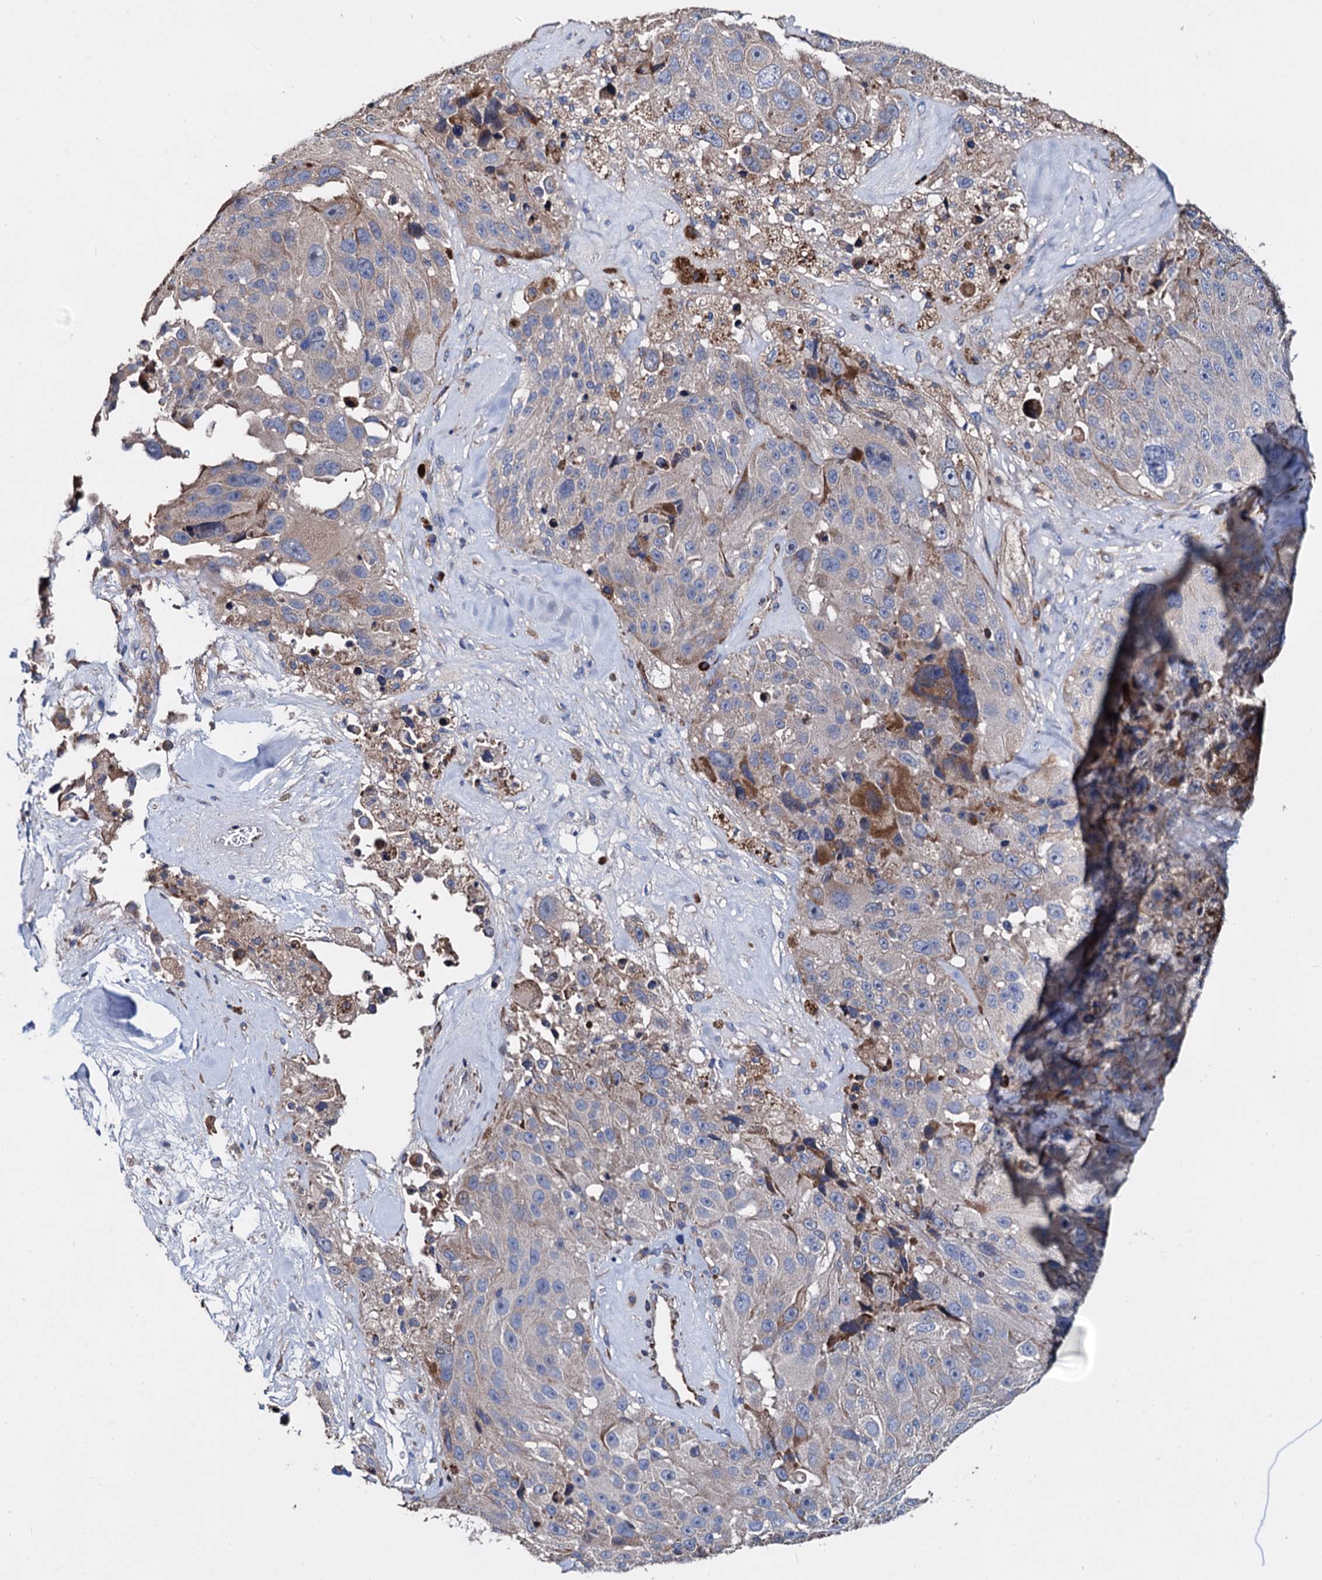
{"staining": {"intensity": "weak", "quantity": "<25%", "location": "cytoplasmic/membranous"}, "tissue": "melanoma", "cell_type": "Tumor cells", "image_type": "cancer", "snomed": [{"axis": "morphology", "description": "Malignant melanoma, Metastatic site"}, {"axis": "topography", "description": "Lymph node"}], "caption": "Immunohistochemistry (IHC) of malignant melanoma (metastatic site) demonstrates no staining in tumor cells.", "gene": "AKAP11", "patient": {"sex": "male", "age": 62}}